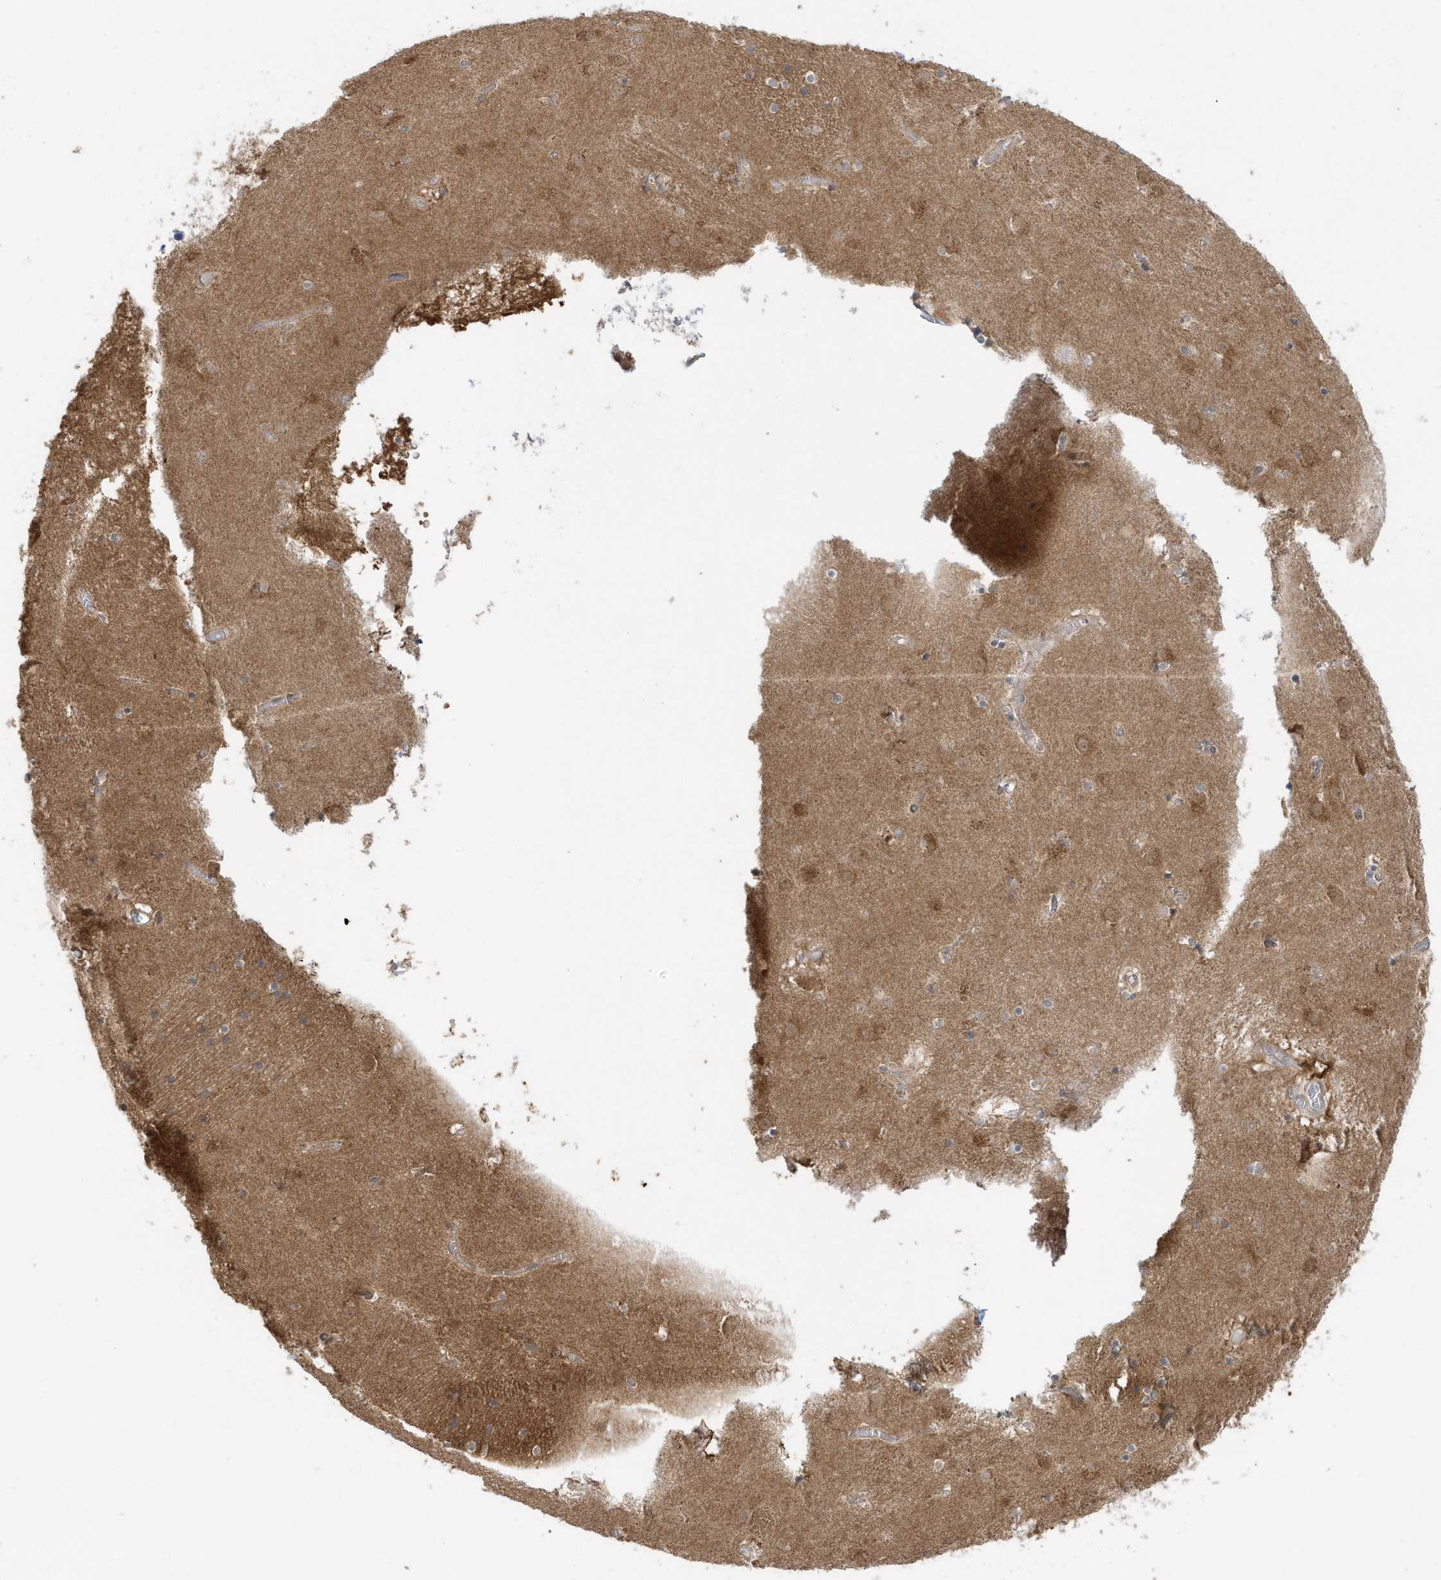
{"staining": {"intensity": "weak", "quantity": "<25%", "location": "cytoplasmic/membranous"}, "tissue": "caudate", "cell_type": "Glial cells", "image_type": "normal", "snomed": [{"axis": "morphology", "description": "Normal tissue, NOS"}, {"axis": "topography", "description": "Lateral ventricle wall"}], "caption": "The histopathology image reveals no significant positivity in glial cells of caudate.", "gene": "PPP1R7", "patient": {"sex": "male", "age": 70}}